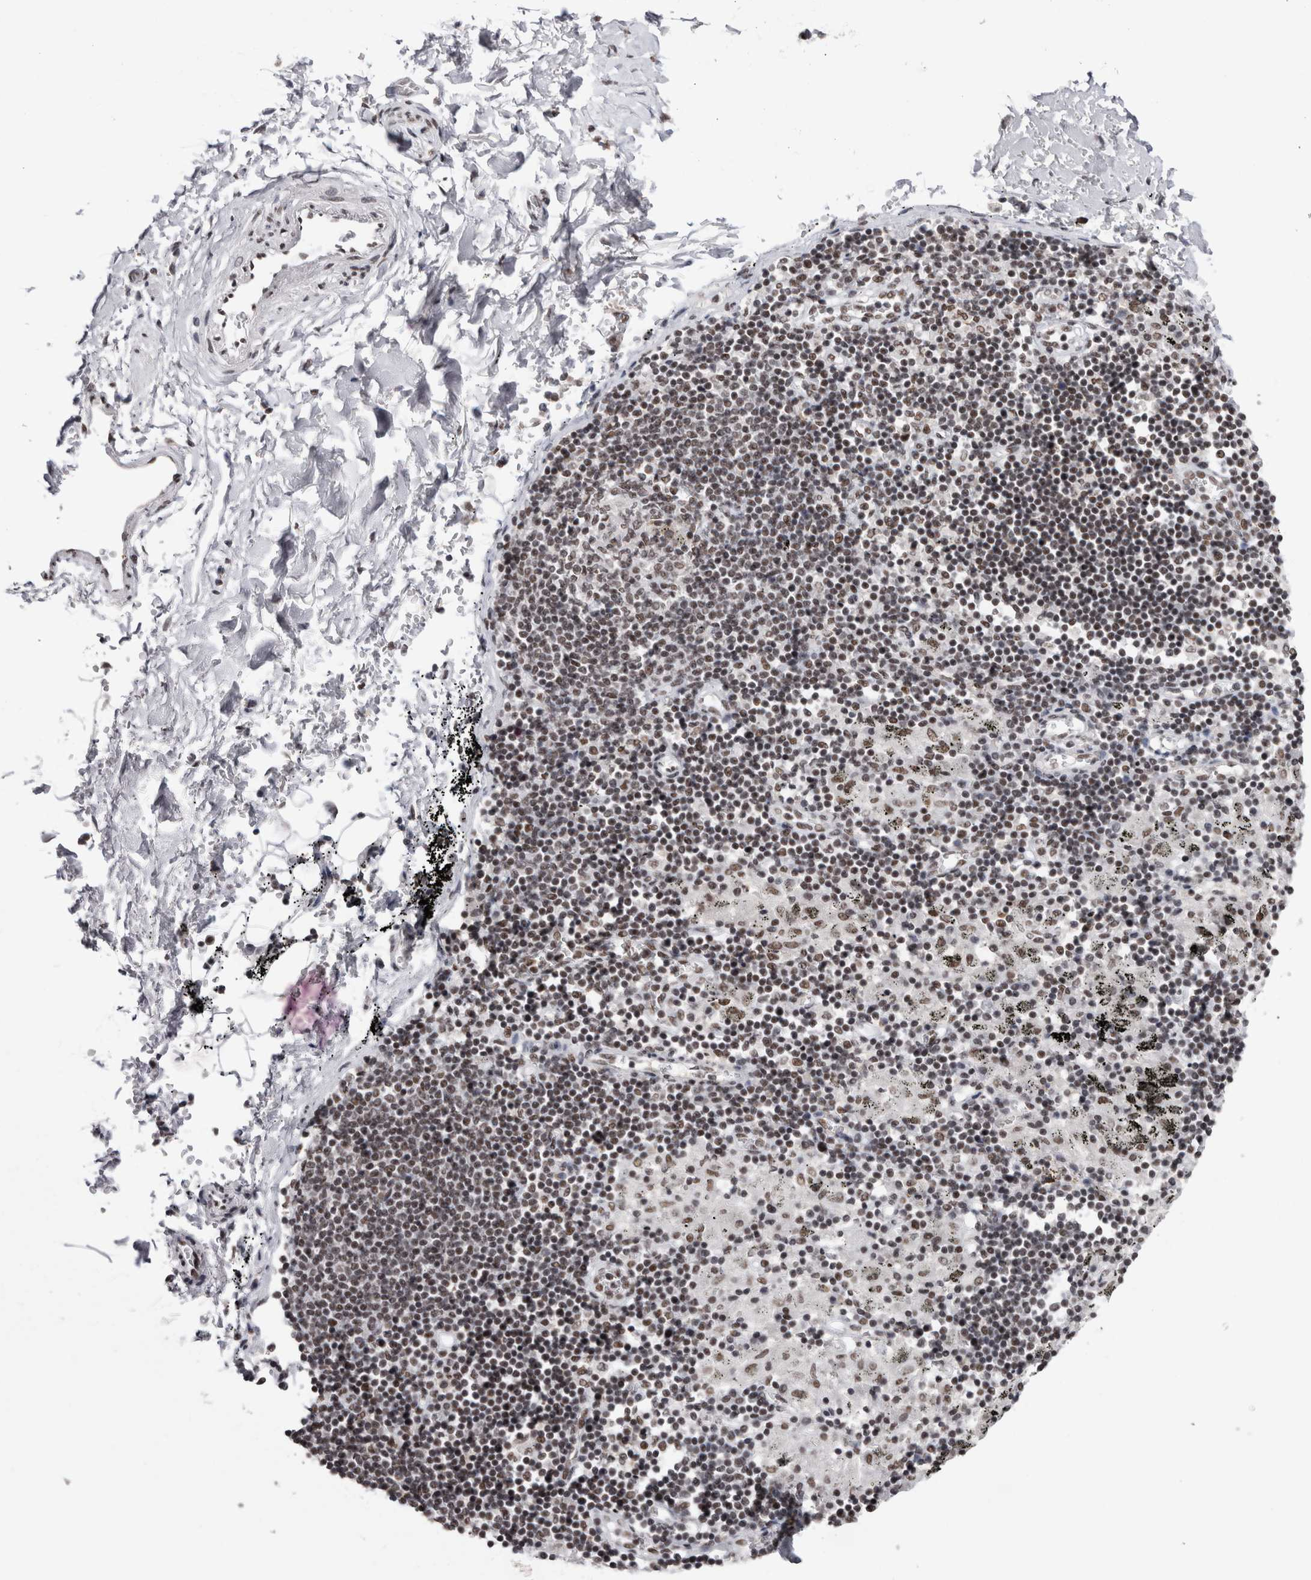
{"staining": {"intensity": "weak", "quantity": ">75%", "location": "nuclear"}, "tissue": "soft tissue", "cell_type": "Fibroblasts", "image_type": "normal", "snomed": [{"axis": "morphology", "description": "Normal tissue, NOS"}, {"axis": "topography", "description": "Cartilage tissue"}, {"axis": "topography", "description": "Lung"}], "caption": "Weak nuclear positivity is present in approximately >75% of fibroblasts in benign soft tissue.", "gene": "SMC1A", "patient": {"sex": "female", "age": 77}}